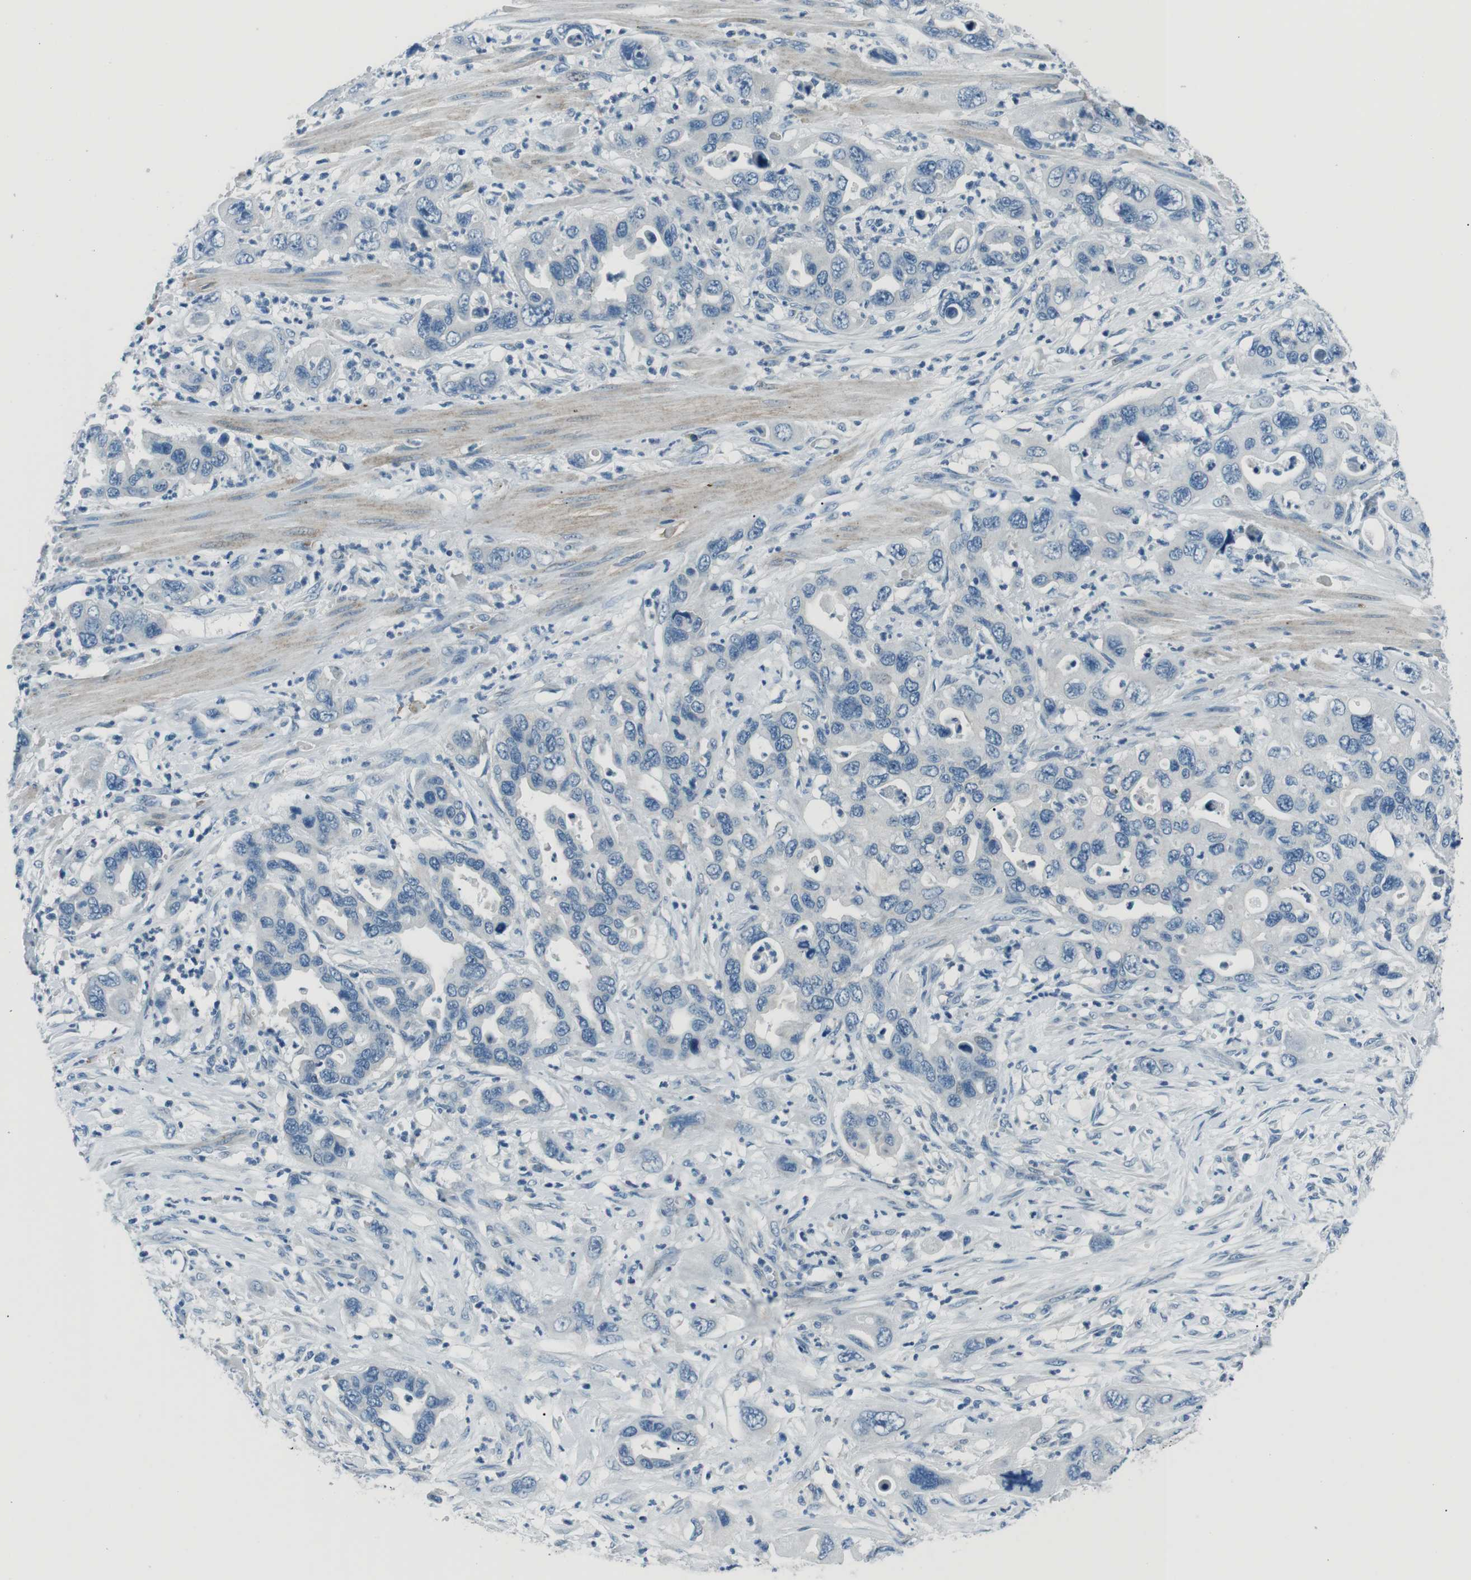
{"staining": {"intensity": "negative", "quantity": "none", "location": "none"}, "tissue": "pancreatic cancer", "cell_type": "Tumor cells", "image_type": "cancer", "snomed": [{"axis": "morphology", "description": "Adenocarcinoma, NOS"}, {"axis": "topography", "description": "Pancreas"}], "caption": "Immunohistochemical staining of human pancreatic cancer exhibits no significant expression in tumor cells. Nuclei are stained in blue.", "gene": "ST6GAL1", "patient": {"sex": "female", "age": 71}}